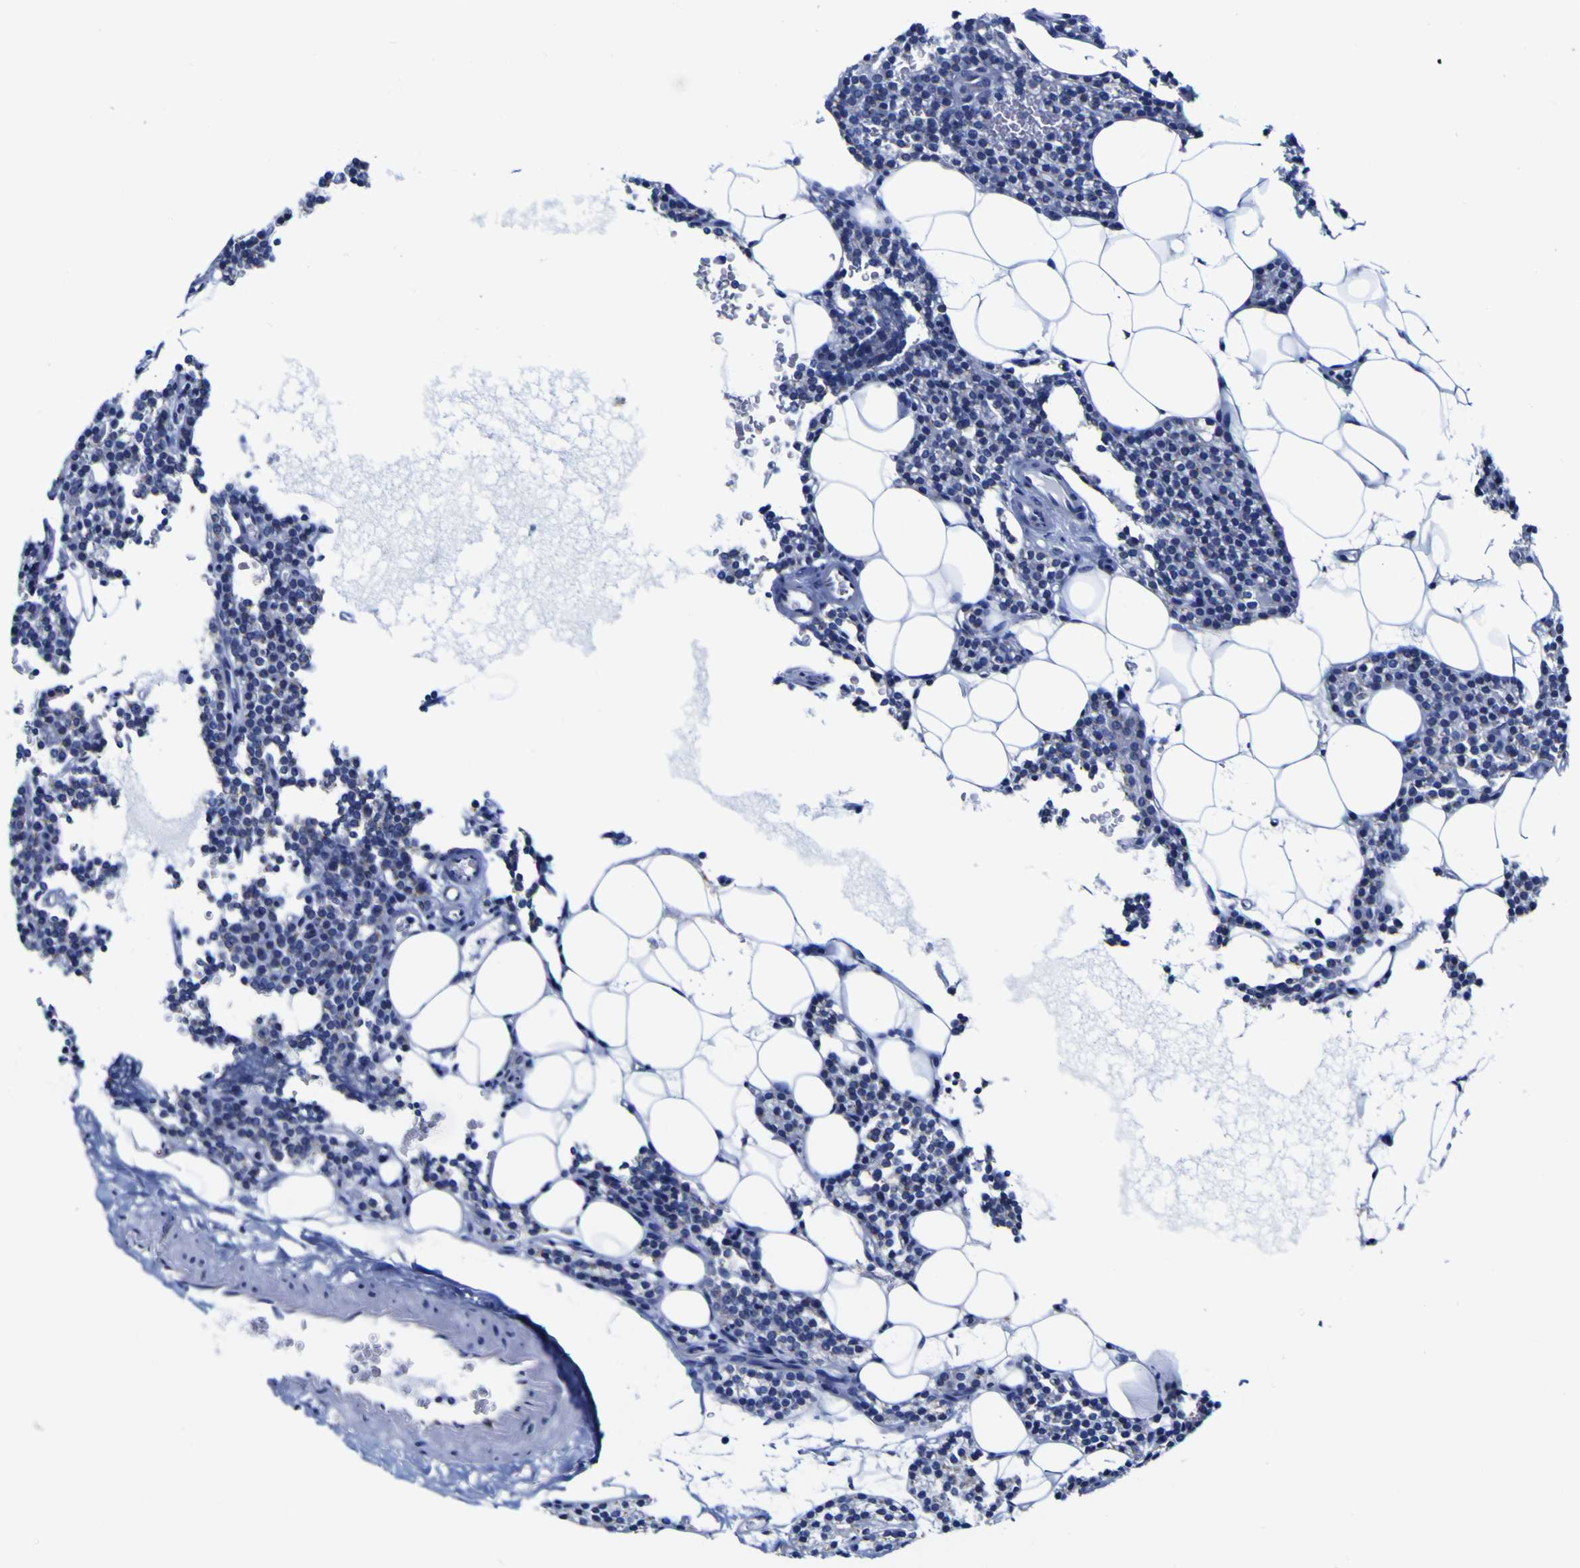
{"staining": {"intensity": "weak", "quantity": "<25%", "location": "cytoplasmic/membranous"}, "tissue": "parathyroid gland", "cell_type": "Glandular cells", "image_type": "normal", "snomed": [{"axis": "morphology", "description": "Normal tissue, NOS"}, {"axis": "morphology", "description": "Adenoma, NOS"}, {"axis": "topography", "description": "Parathyroid gland"}], "caption": "There is no significant expression in glandular cells of parathyroid gland. (Brightfield microscopy of DAB immunohistochemistry (IHC) at high magnification).", "gene": "GOLM1", "patient": {"sex": "female", "age": 51}}